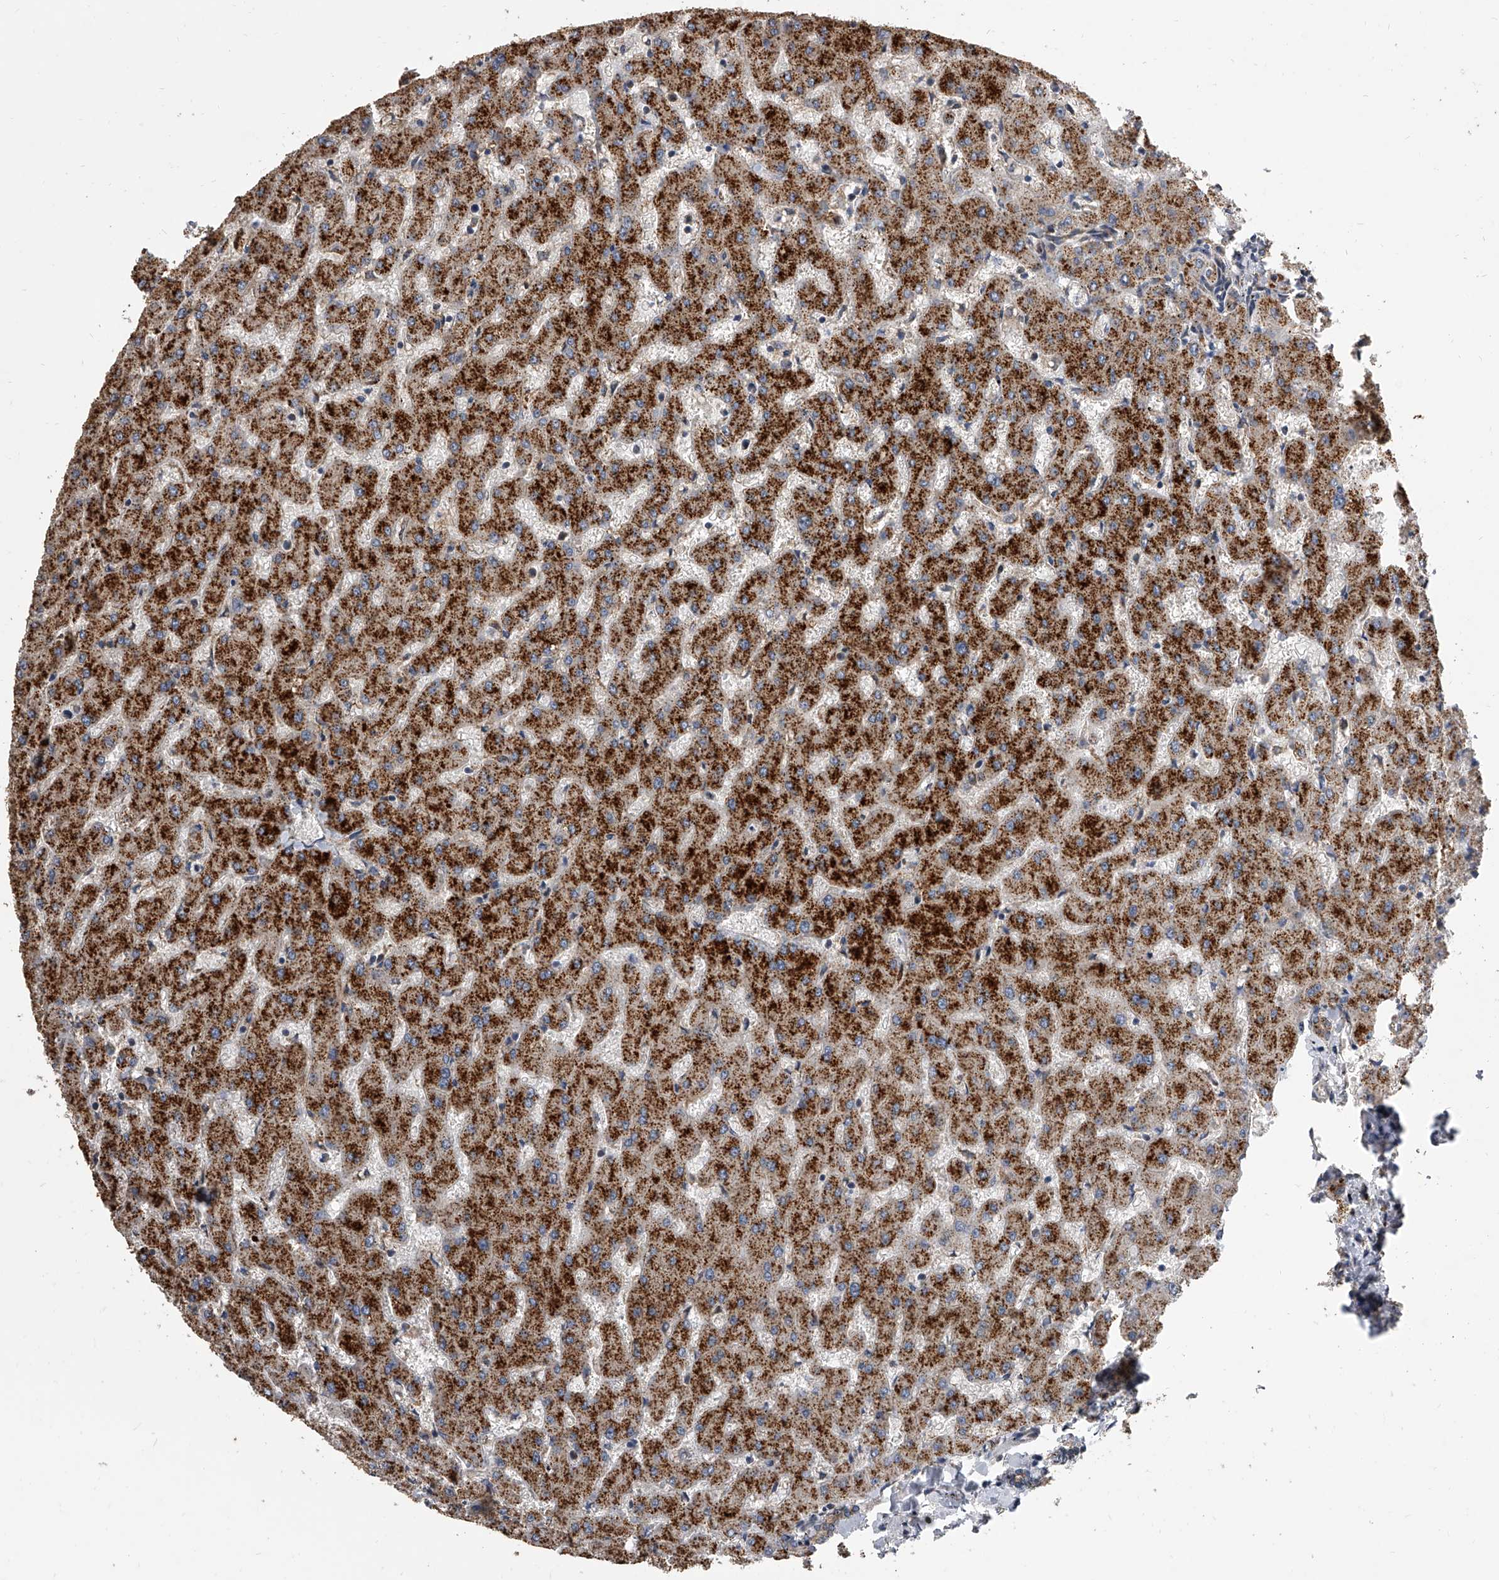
{"staining": {"intensity": "moderate", "quantity": ">75%", "location": "cytoplasmic/membranous"}, "tissue": "liver", "cell_type": "Cholangiocytes", "image_type": "normal", "snomed": [{"axis": "morphology", "description": "Normal tissue, NOS"}, {"axis": "topography", "description": "Liver"}], "caption": "Approximately >75% of cholangiocytes in unremarkable liver show moderate cytoplasmic/membranous protein expression as visualized by brown immunohistochemical staining.", "gene": "EXOC4", "patient": {"sex": "female", "age": 63}}